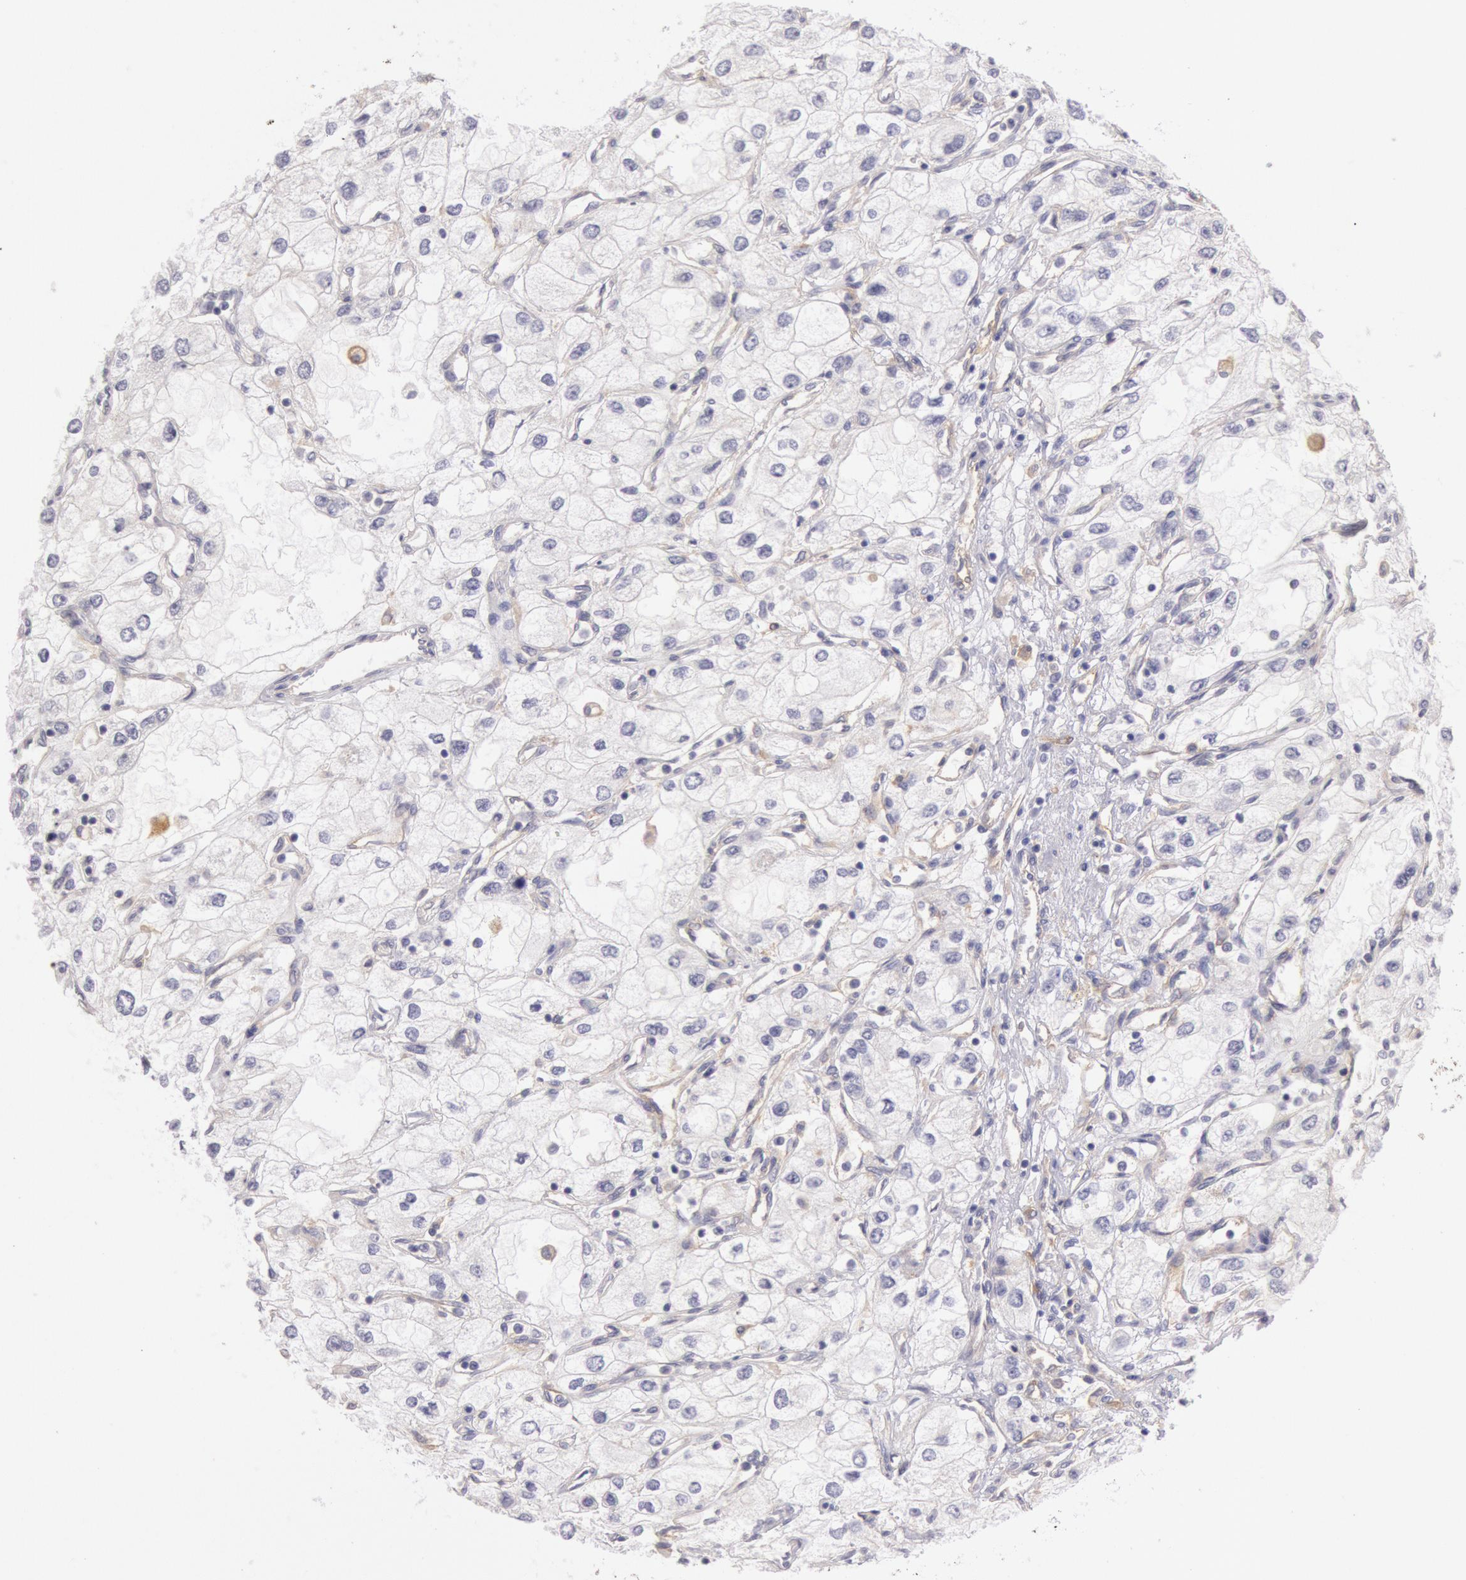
{"staining": {"intensity": "negative", "quantity": "none", "location": "none"}, "tissue": "renal cancer", "cell_type": "Tumor cells", "image_type": "cancer", "snomed": [{"axis": "morphology", "description": "Adenocarcinoma, NOS"}, {"axis": "topography", "description": "Kidney"}], "caption": "Renal cancer was stained to show a protein in brown. There is no significant positivity in tumor cells.", "gene": "MYO5A", "patient": {"sex": "male", "age": 57}}